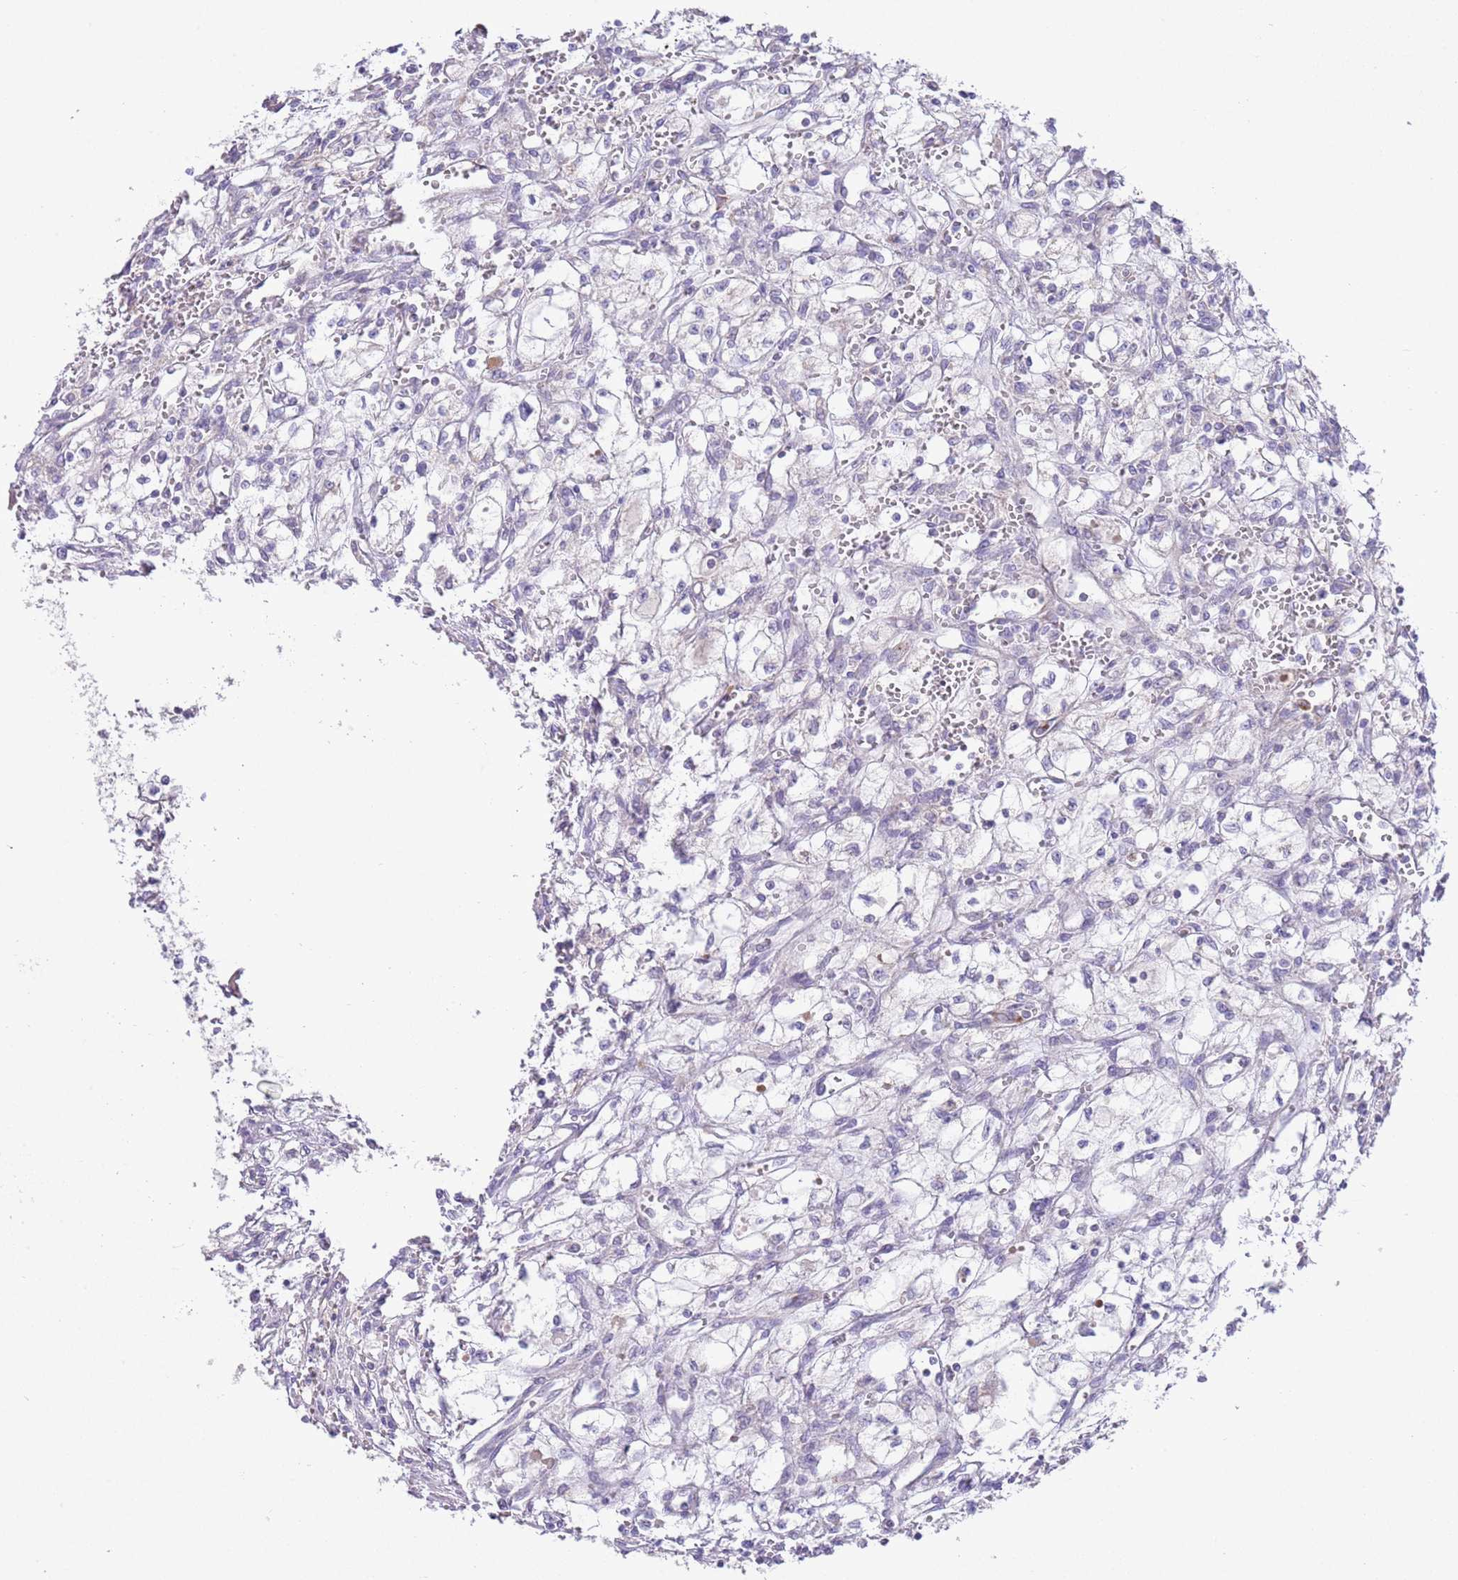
{"staining": {"intensity": "negative", "quantity": "none", "location": "none"}, "tissue": "renal cancer", "cell_type": "Tumor cells", "image_type": "cancer", "snomed": [{"axis": "morphology", "description": "Adenocarcinoma, NOS"}, {"axis": "topography", "description": "Kidney"}], "caption": "An IHC photomicrograph of renal cancer is shown. There is no staining in tumor cells of renal cancer. Brightfield microscopy of immunohistochemistry stained with DAB (brown) and hematoxylin (blue), captured at high magnification.", "gene": "OAZ2", "patient": {"sex": "male", "age": 59}}